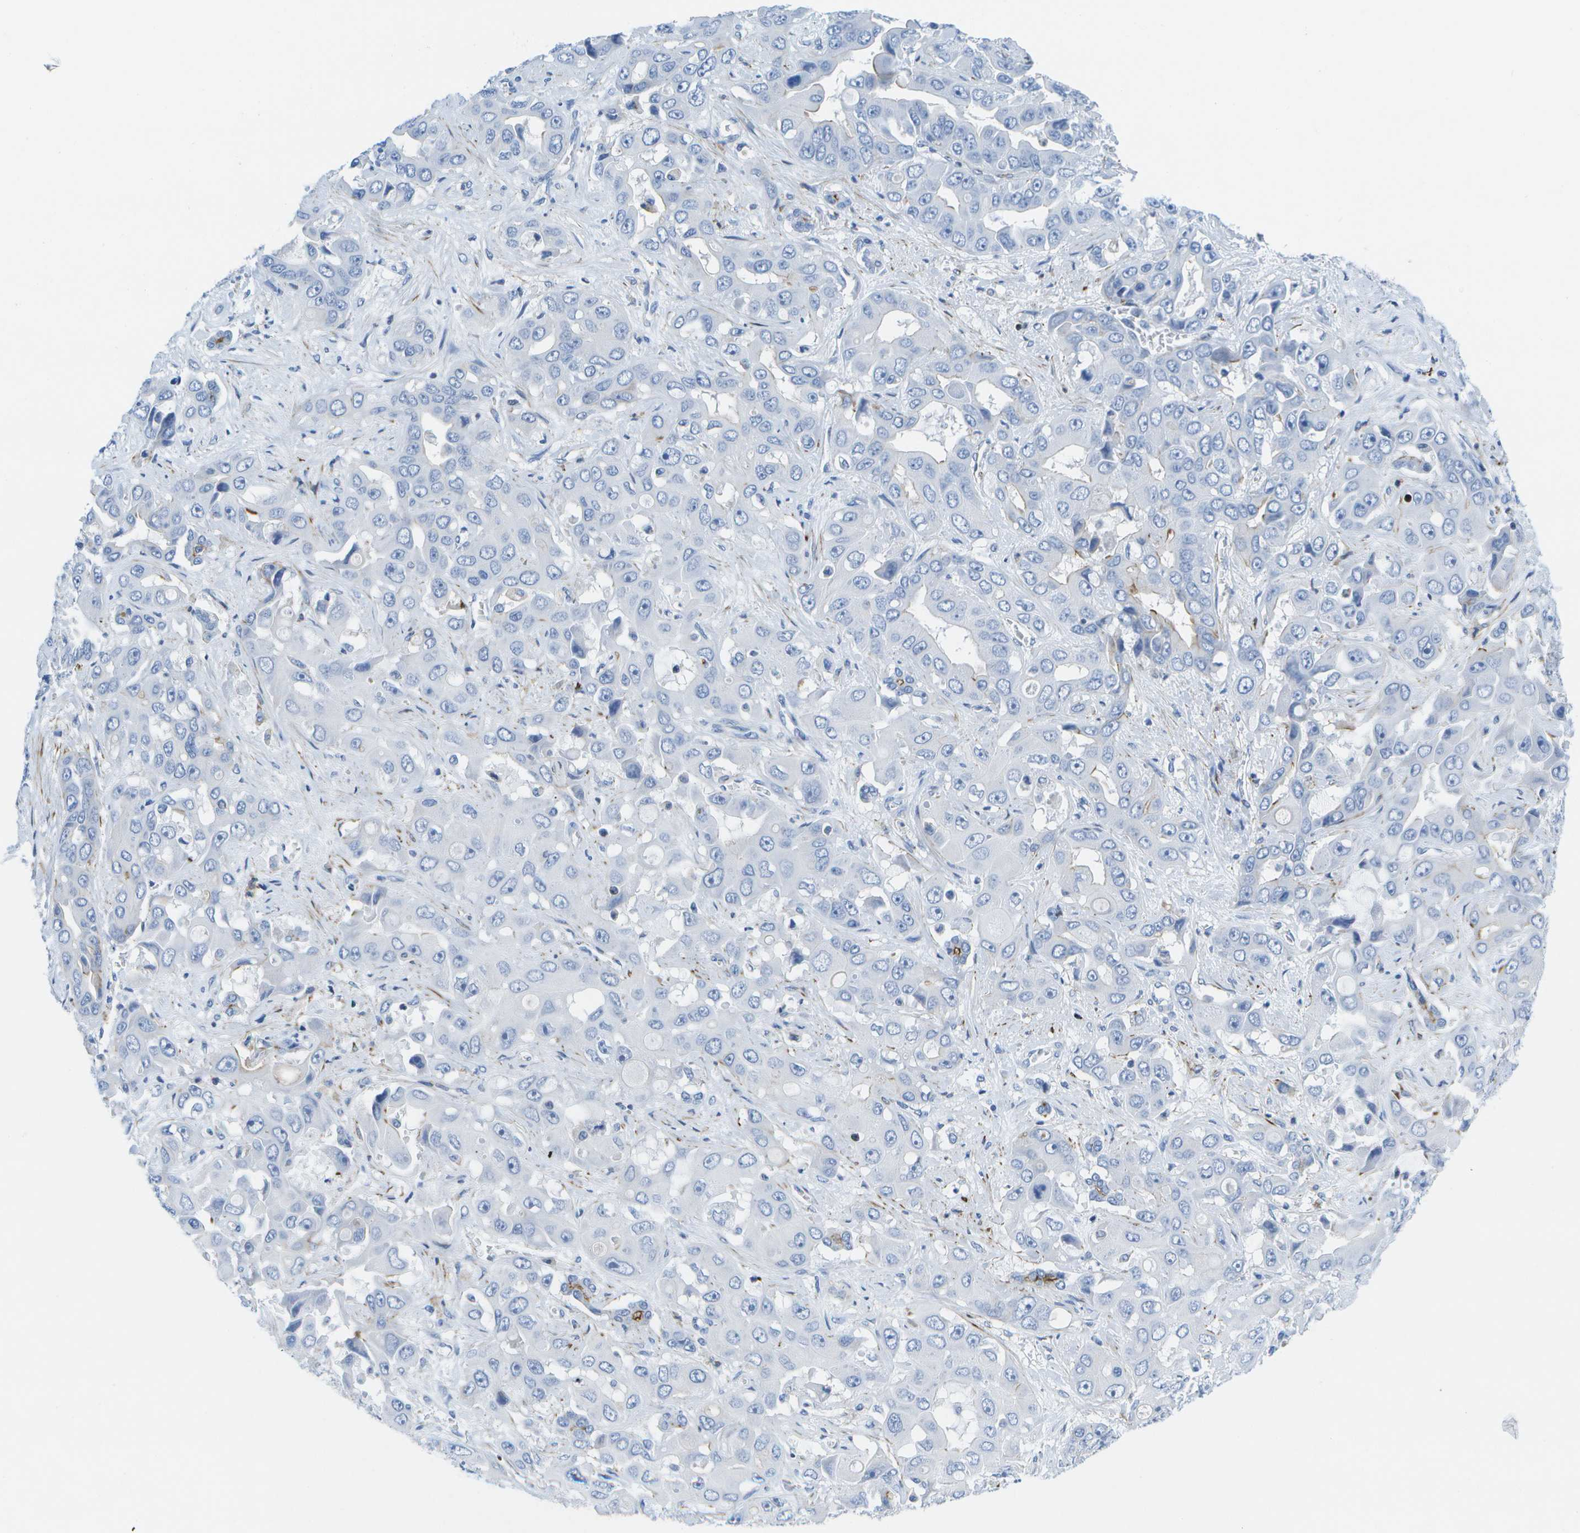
{"staining": {"intensity": "weak", "quantity": "<25%", "location": "cytoplasmic/membranous"}, "tissue": "liver cancer", "cell_type": "Tumor cells", "image_type": "cancer", "snomed": [{"axis": "morphology", "description": "Cholangiocarcinoma"}, {"axis": "topography", "description": "Liver"}], "caption": "Tumor cells show no significant positivity in liver cancer.", "gene": "ADGRG6", "patient": {"sex": "female", "age": 52}}